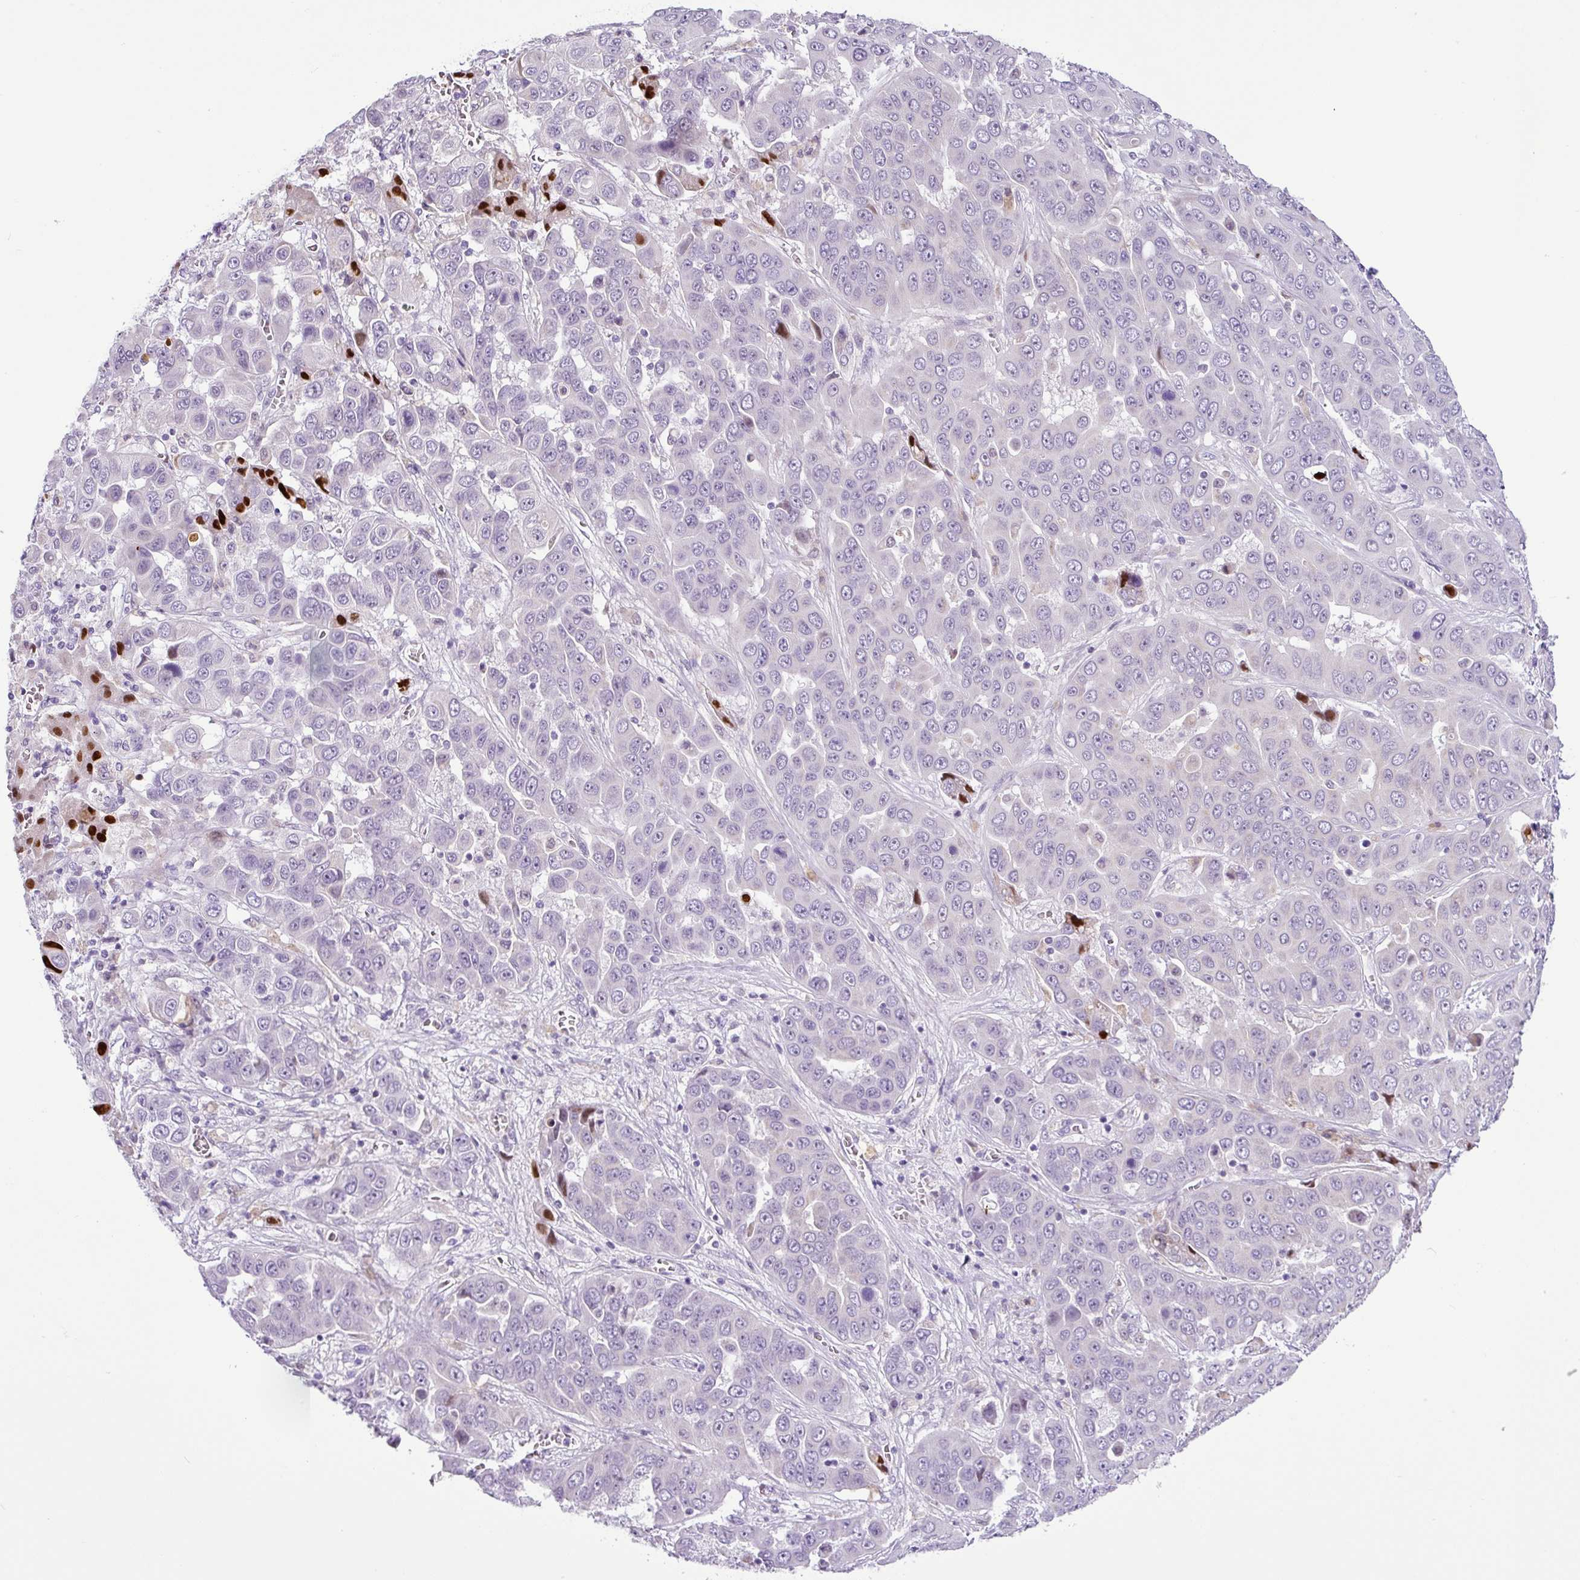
{"staining": {"intensity": "negative", "quantity": "none", "location": "none"}, "tissue": "liver cancer", "cell_type": "Tumor cells", "image_type": "cancer", "snomed": [{"axis": "morphology", "description": "Cholangiocarcinoma"}, {"axis": "topography", "description": "Liver"}], "caption": "Photomicrograph shows no significant protein staining in tumor cells of liver cholangiocarcinoma.", "gene": "HMCN2", "patient": {"sex": "female", "age": 52}}